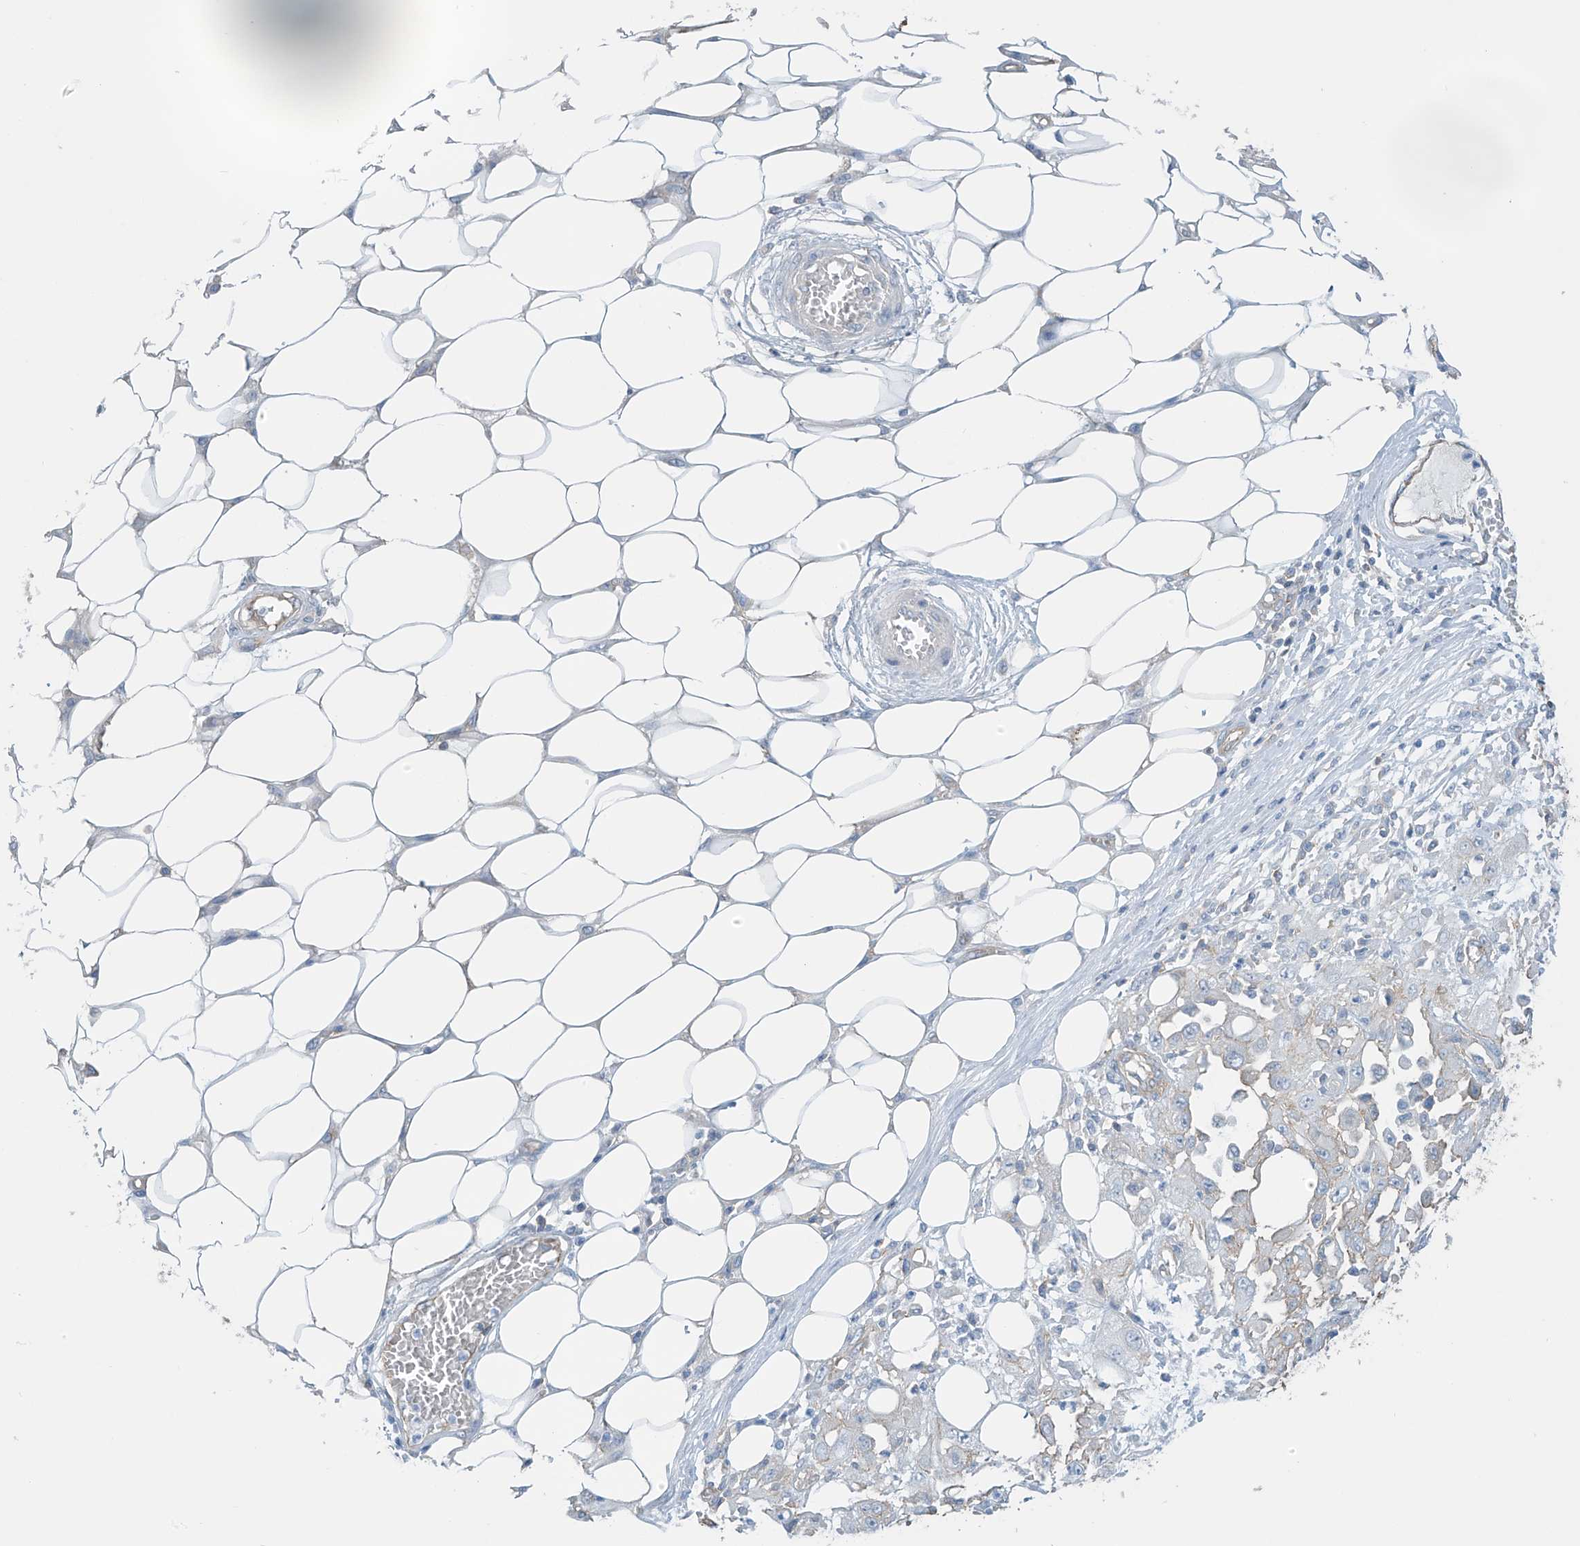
{"staining": {"intensity": "weak", "quantity": "25%-75%", "location": "cytoplasmic/membranous"}, "tissue": "skin cancer", "cell_type": "Tumor cells", "image_type": "cancer", "snomed": [{"axis": "morphology", "description": "Squamous cell carcinoma, NOS"}, {"axis": "morphology", "description": "Squamous cell carcinoma, metastatic, NOS"}, {"axis": "topography", "description": "Skin"}, {"axis": "topography", "description": "Lymph node"}], "caption": "Metastatic squamous cell carcinoma (skin) stained for a protein displays weak cytoplasmic/membranous positivity in tumor cells.", "gene": "ZNF846", "patient": {"sex": "male", "age": 75}}